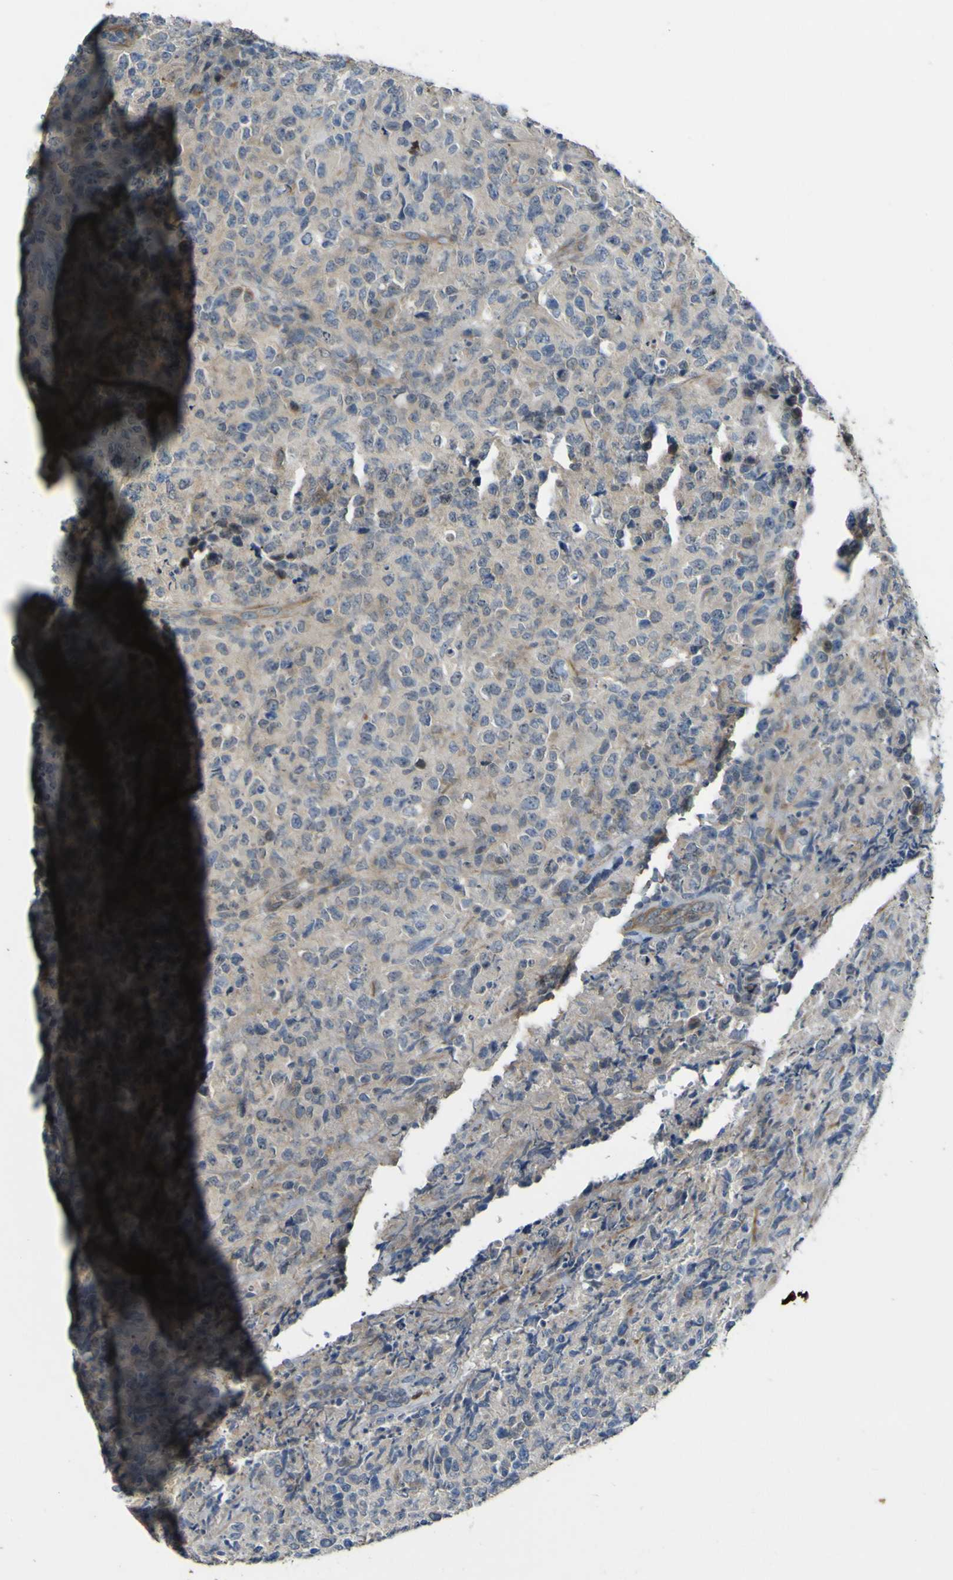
{"staining": {"intensity": "weak", "quantity": "<25%", "location": "cytoplasmic/membranous"}, "tissue": "lymphoma", "cell_type": "Tumor cells", "image_type": "cancer", "snomed": [{"axis": "morphology", "description": "Malignant lymphoma, non-Hodgkin's type, High grade"}, {"axis": "topography", "description": "Tonsil"}], "caption": "Immunohistochemical staining of human lymphoma displays no significant expression in tumor cells.", "gene": "LDLR", "patient": {"sex": "female", "age": 36}}